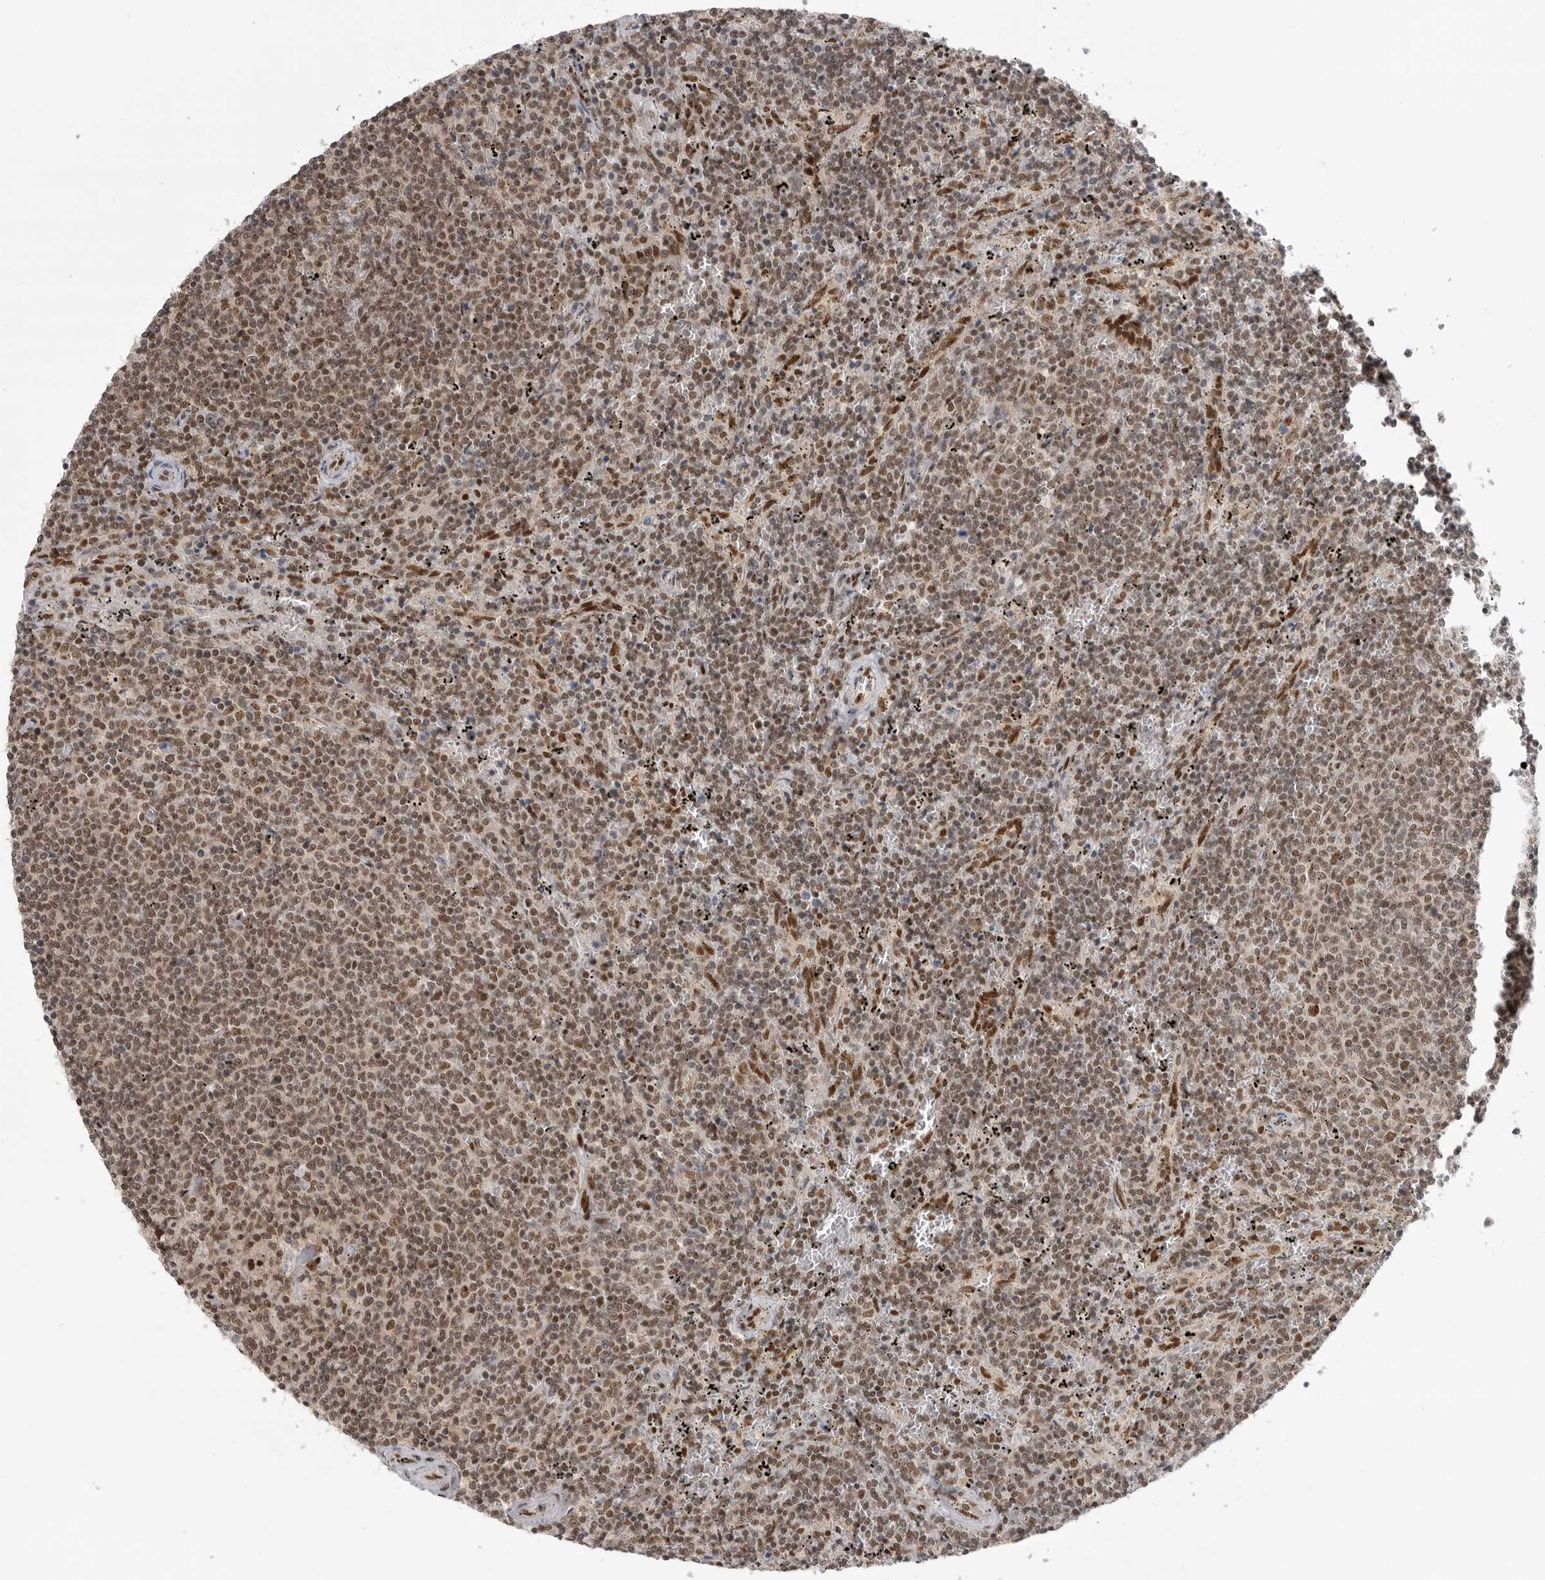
{"staining": {"intensity": "moderate", "quantity": ">75%", "location": "nuclear"}, "tissue": "lymphoma", "cell_type": "Tumor cells", "image_type": "cancer", "snomed": [{"axis": "morphology", "description": "Malignant lymphoma, non-Hodgkin's type, Low grade"}, {"axis": "topography", "description": "Spleen"}], "caption": "An IHC histopathology image of neoplastic tissue is shown. Protein staining in brown highlights moderate nuclear positivity in lymphoma within tumor cells.", "gene": "ZNF830", "patient": {"sex": "female", "age": 50}}